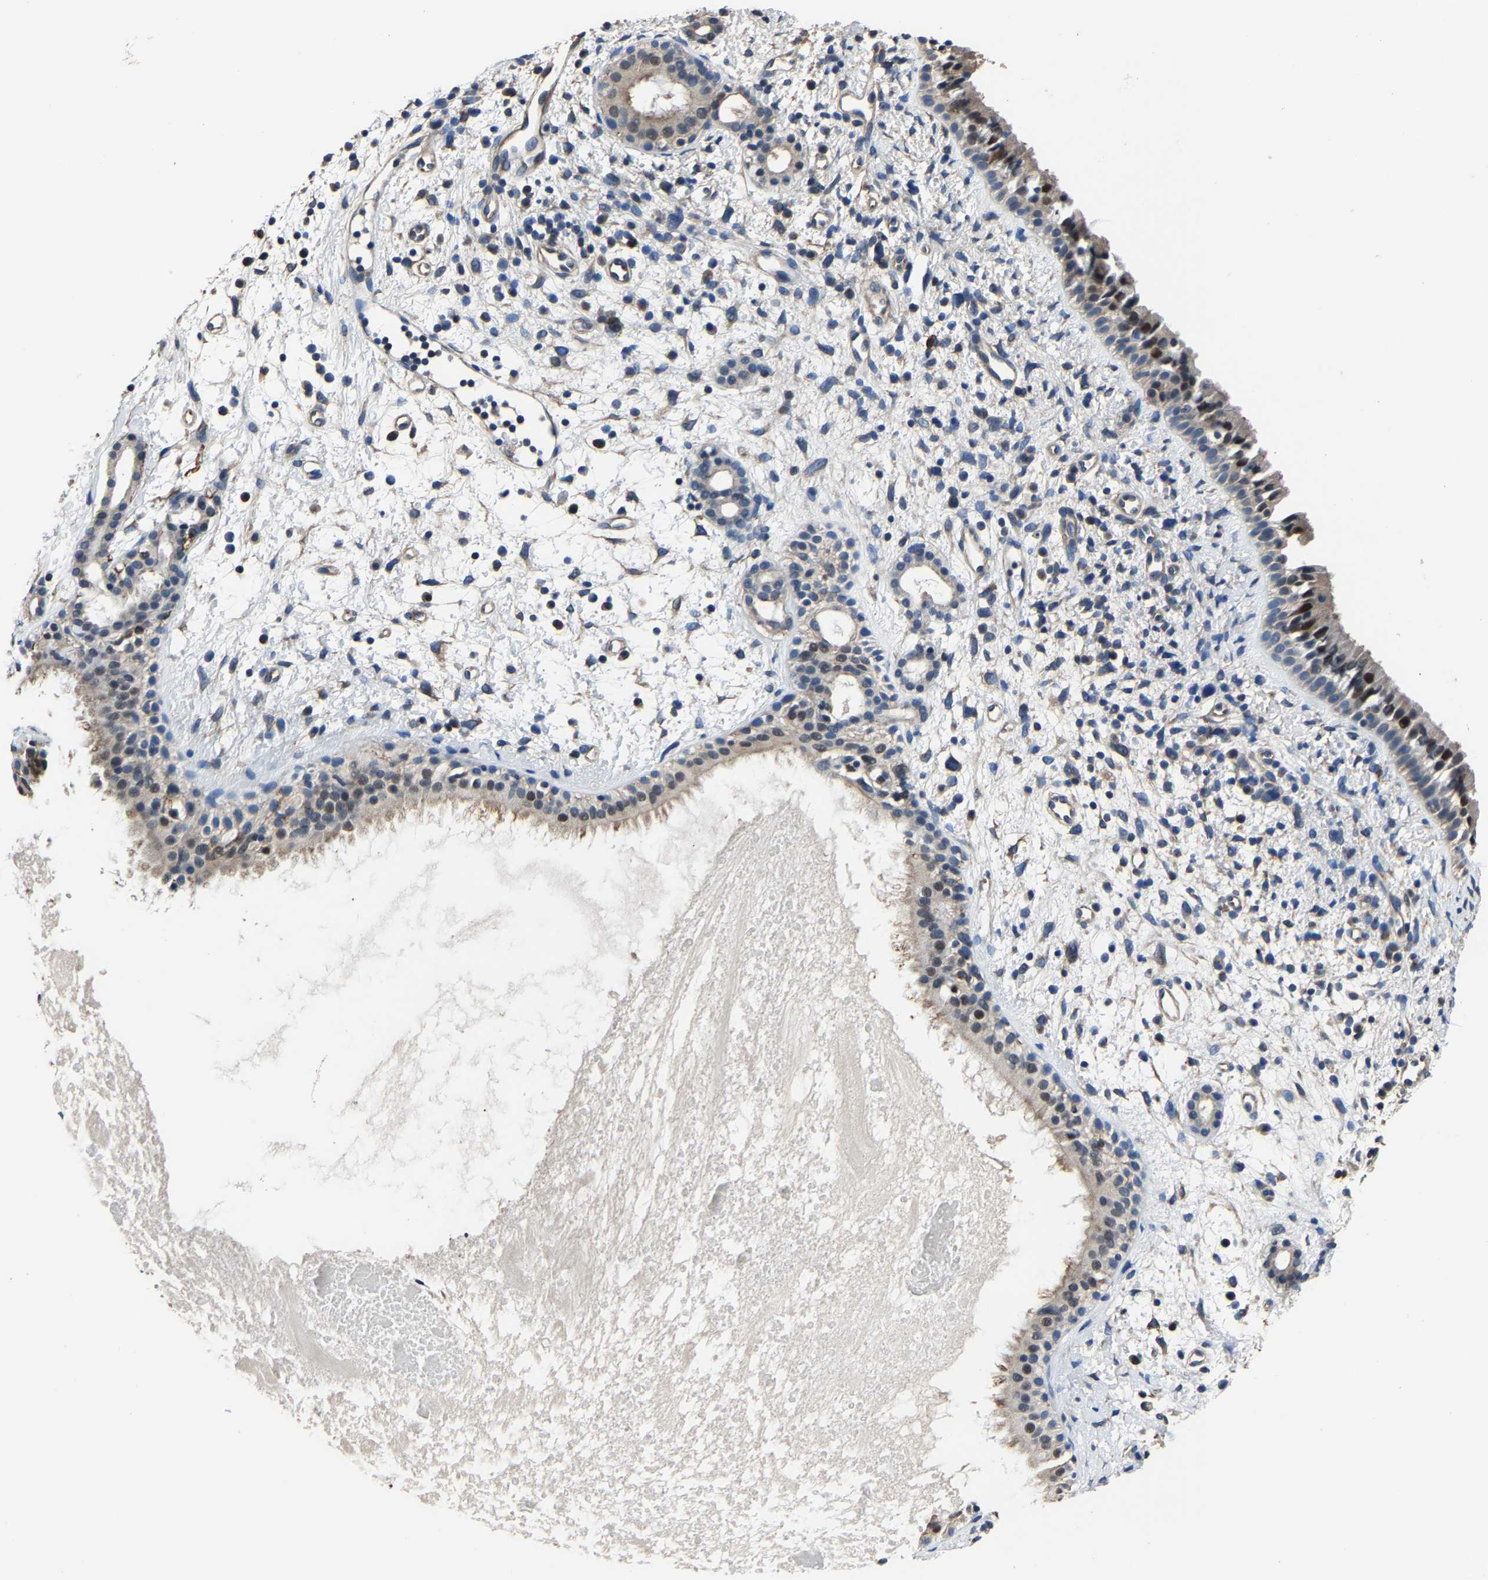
{"staining": {"intensity": "strong", "quantity": "25%-75%", "location": "nuclear"}, "tissue": "nasopharynx", "cell_type": "Respiratory epithelial cells", "image_type": "normal", "snomed": [{"axis": "morphology", "description": "Normal tissue, NOS"}, {"axis": "topography", "description": "Nasopharynx"}], "caption": "Immunohistochemical staining of benign human nasopharynx demonstrates high levels of strong nuclear expression in approximately 25%-75% of respiratory epithelial cells. (brown staining indicates protein expression, while blue staining denotes nuclei).", "gene": "STRBP", "patient": {"sex": "male", "age": 22}}